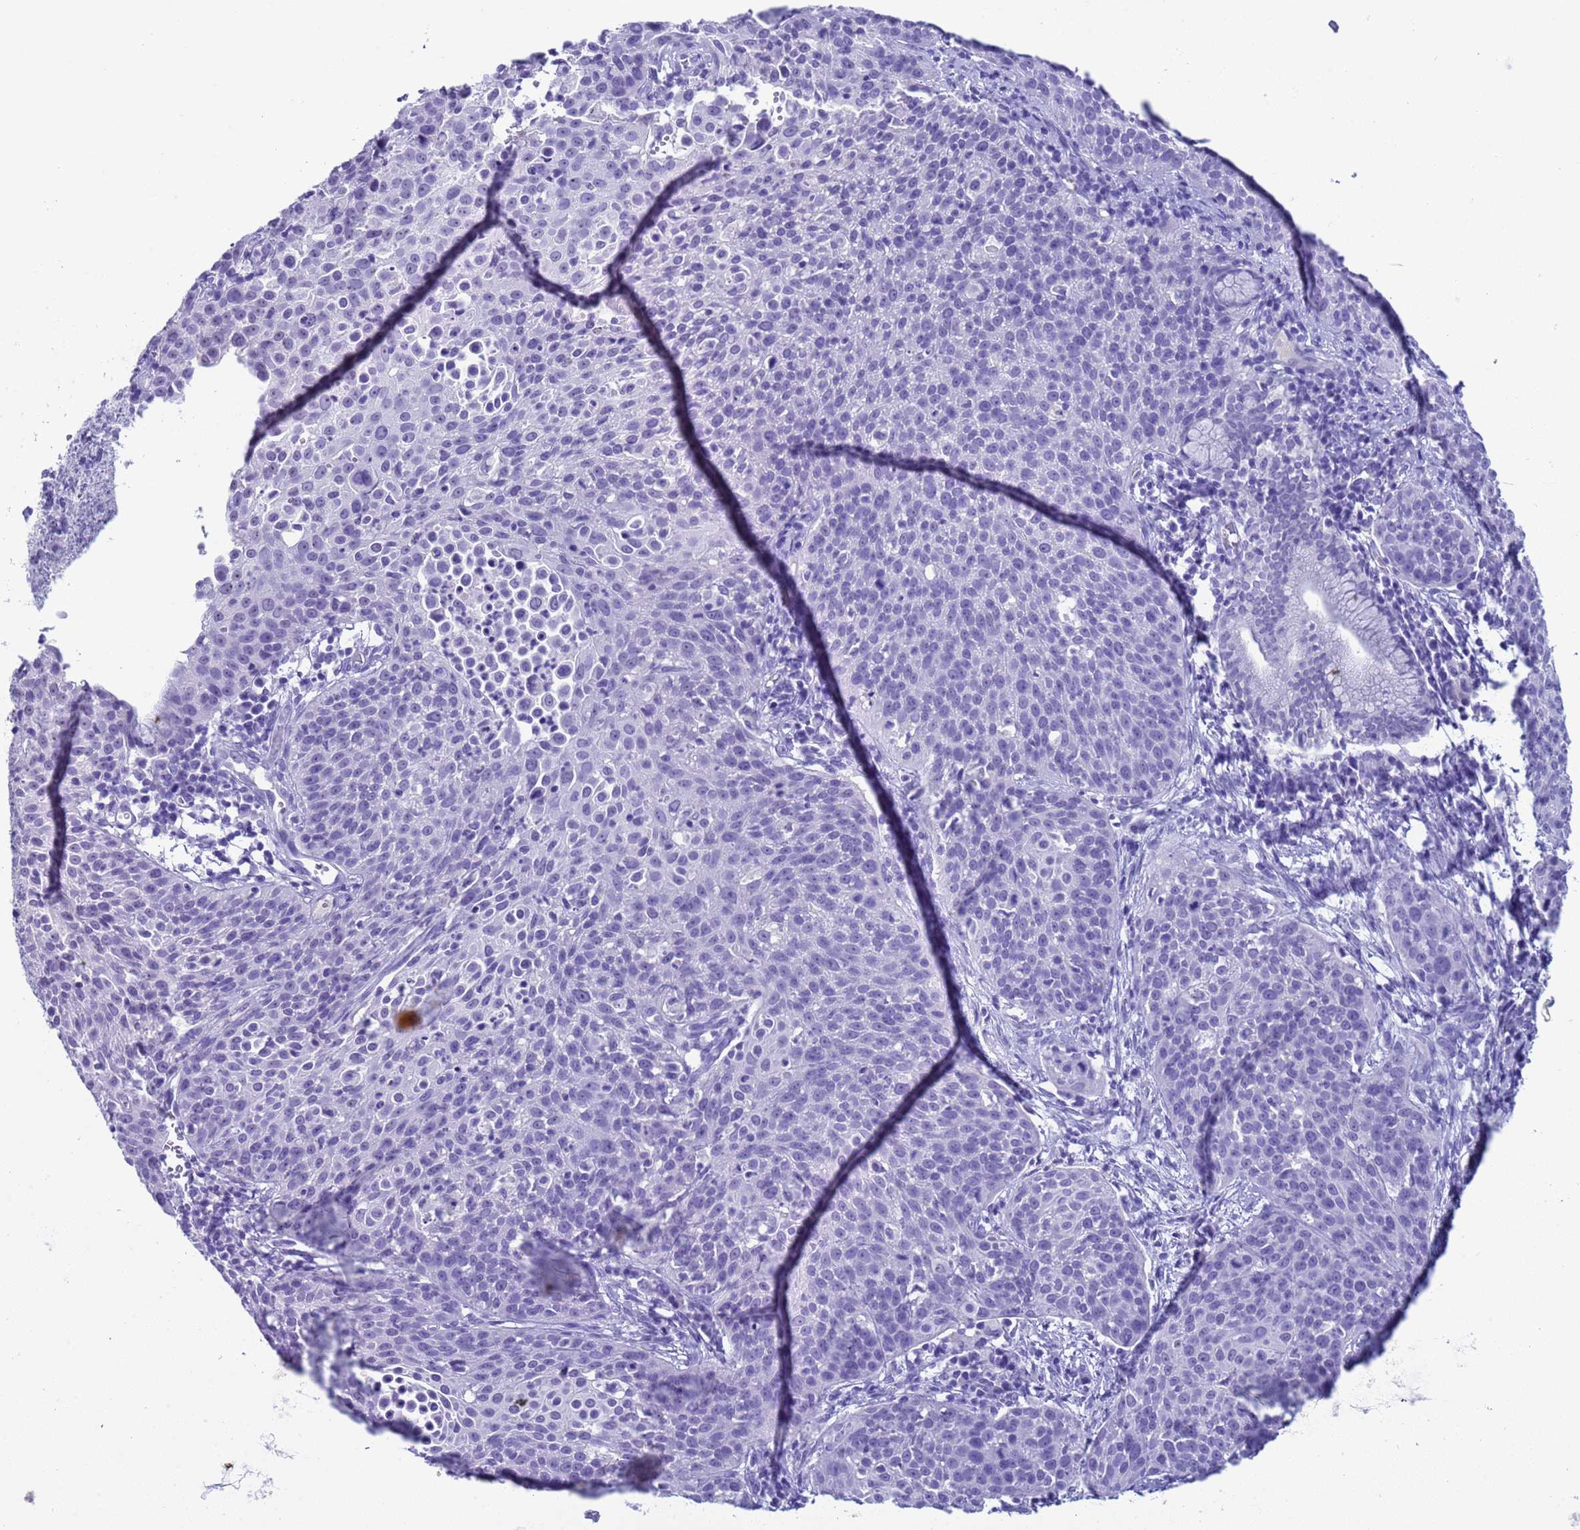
{"staining": {"intensity": "negative", "quantity": "none", "location": "none"}, "tissue": "cervical cancer", "cell_type": "Tumor cells", "image_type": "cancer", "snomed": [{"axis": "morphology", "description": "Squamous cell carcinoma, NOS"}, {"axis": "topography", "description": "Cervix"}], "caption": "Cervical cancer stained for a protein using IHC reveals no expression tumor cells.", "gene": "CKM", "patient": {"sex": "female", "age": 38}}